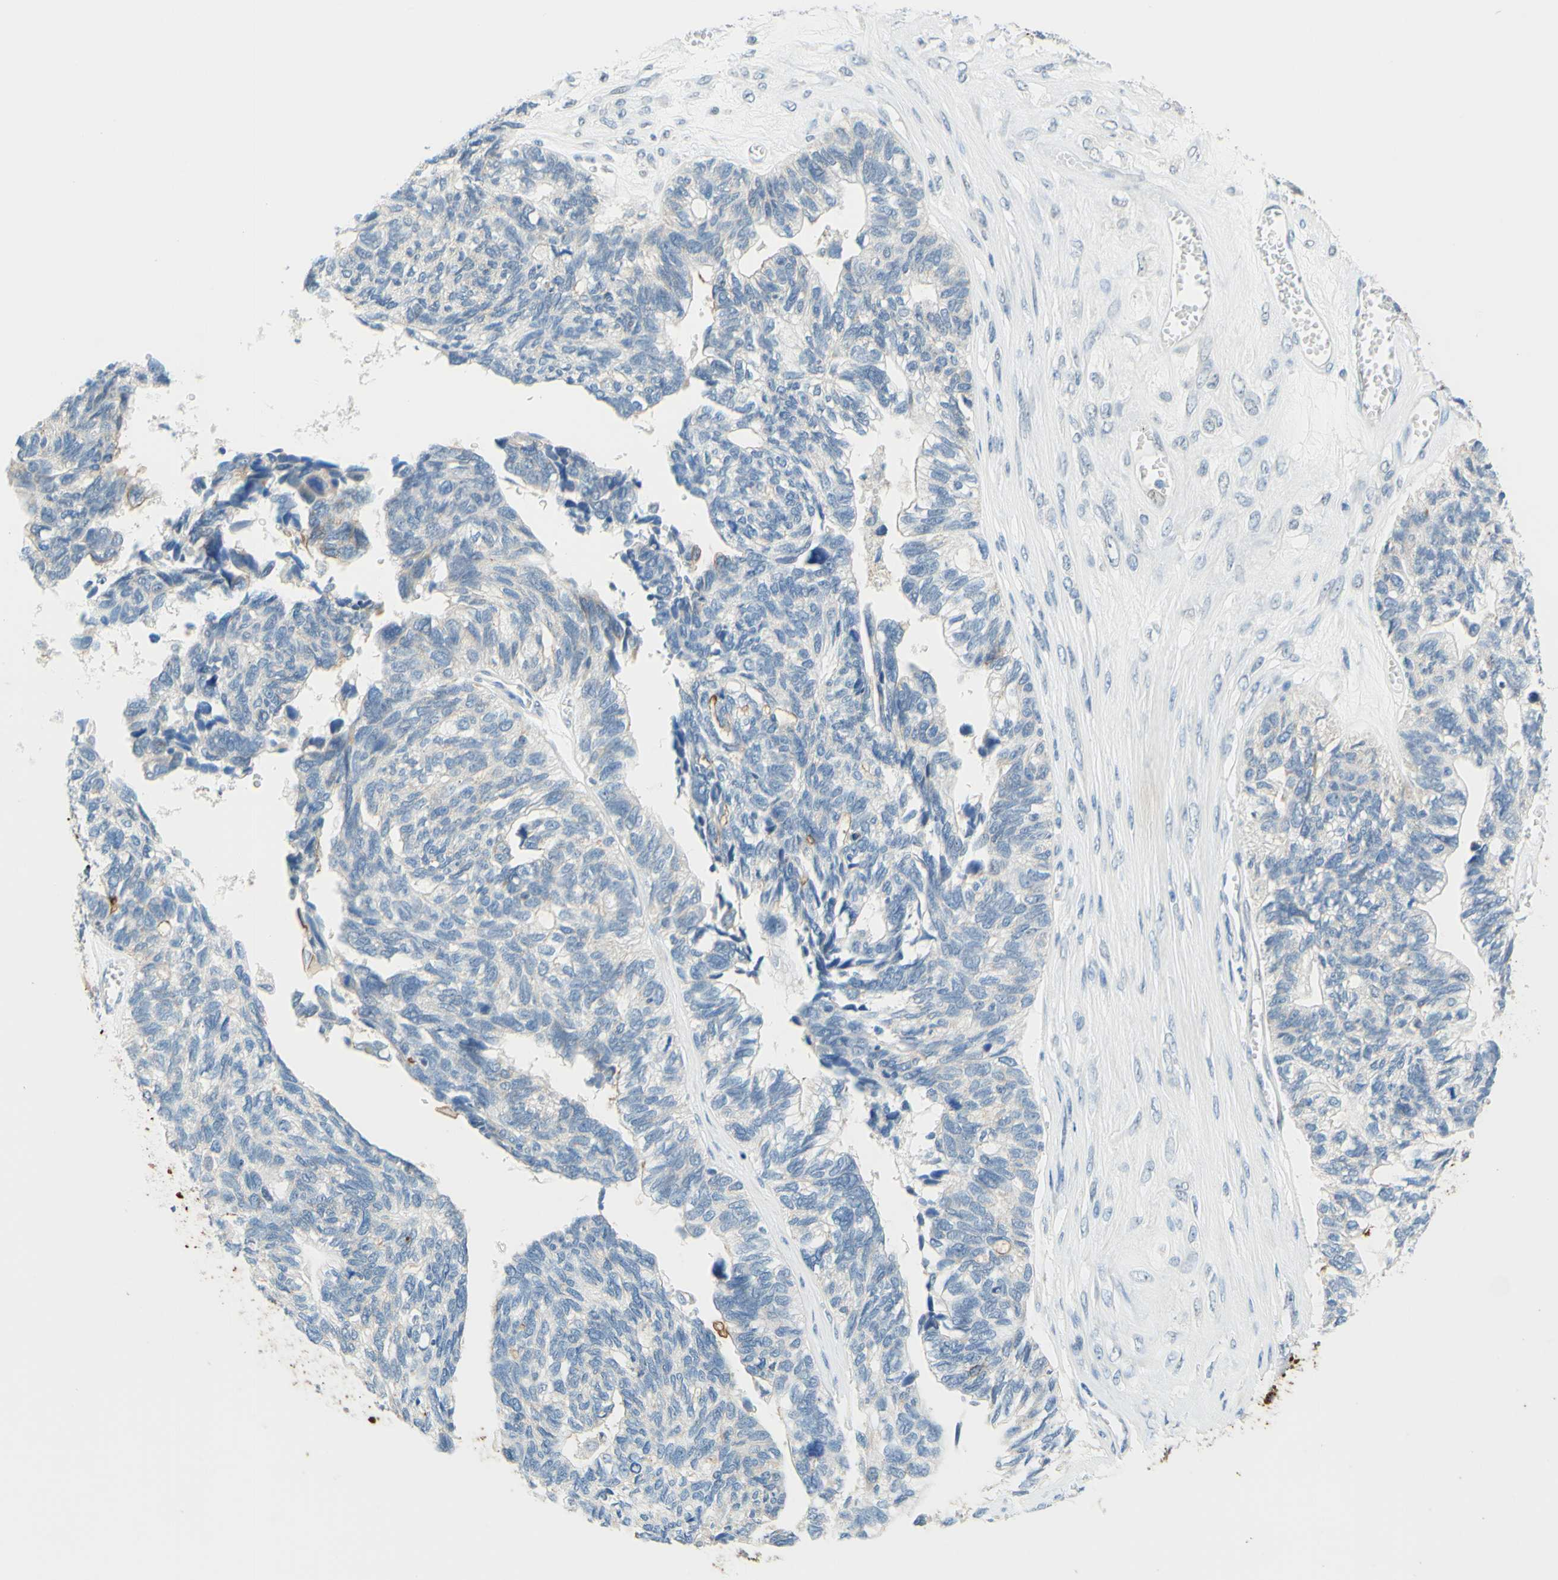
{"staining": {"intensity": "negative", "quantity": "none", "location": "none"}, "tissue": "ovarian cancer", "cell_type": "Tumor cells", "image_type": "cancer", "snomed": [{"axis": "morphology", "description": "Cystadenocarcinoma, serous, NOS"}, {"axis": "topography", "description": "Ovary"}], "caption": "The image displays no significant staining in tumor cells of ovarian cancer.", "gene": "TREM2", "patient": {"sex": "female", "age": 79}}